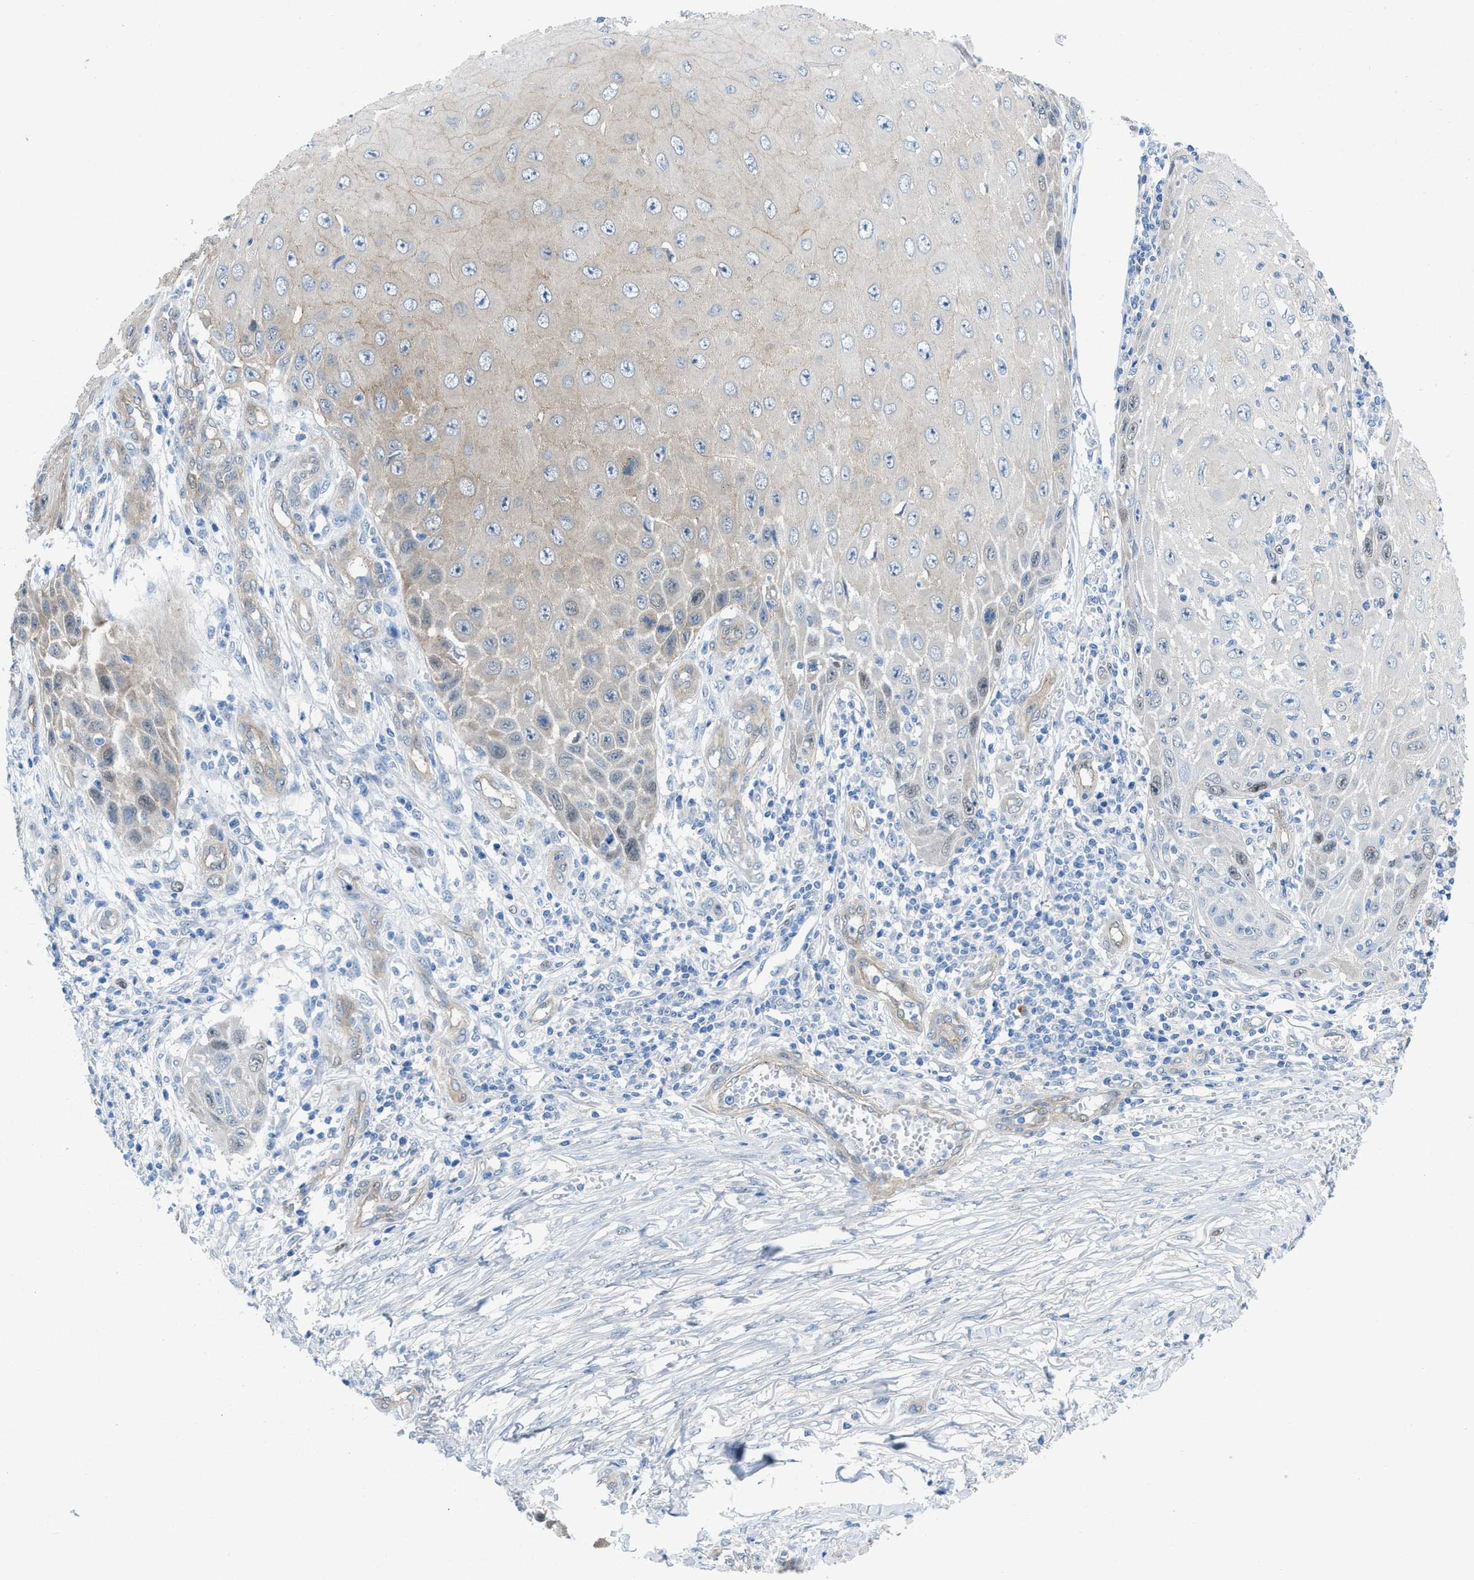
{"staining": {"intensity": "weak", "quantity": "<25%", "location": "cytoplasmic/membranous"}, "tissue": "skin cancer", "cell_type": "Tumor cells", "image_type": "cancer", "snomed": [{"axis": "morphology", "description": "Squamous cell carcinoma, NOS"}, {"axis": "topography", "description": "Skin"}], "caption": "A micrograph of skin squamous cell carcinoma stained for a protein reveals no brown staining in tumor cells. (IHC, brightfield microscopy, high magnification).", "gene": "PDLIM5", "patient": {"sex": "female", "age": 73}}